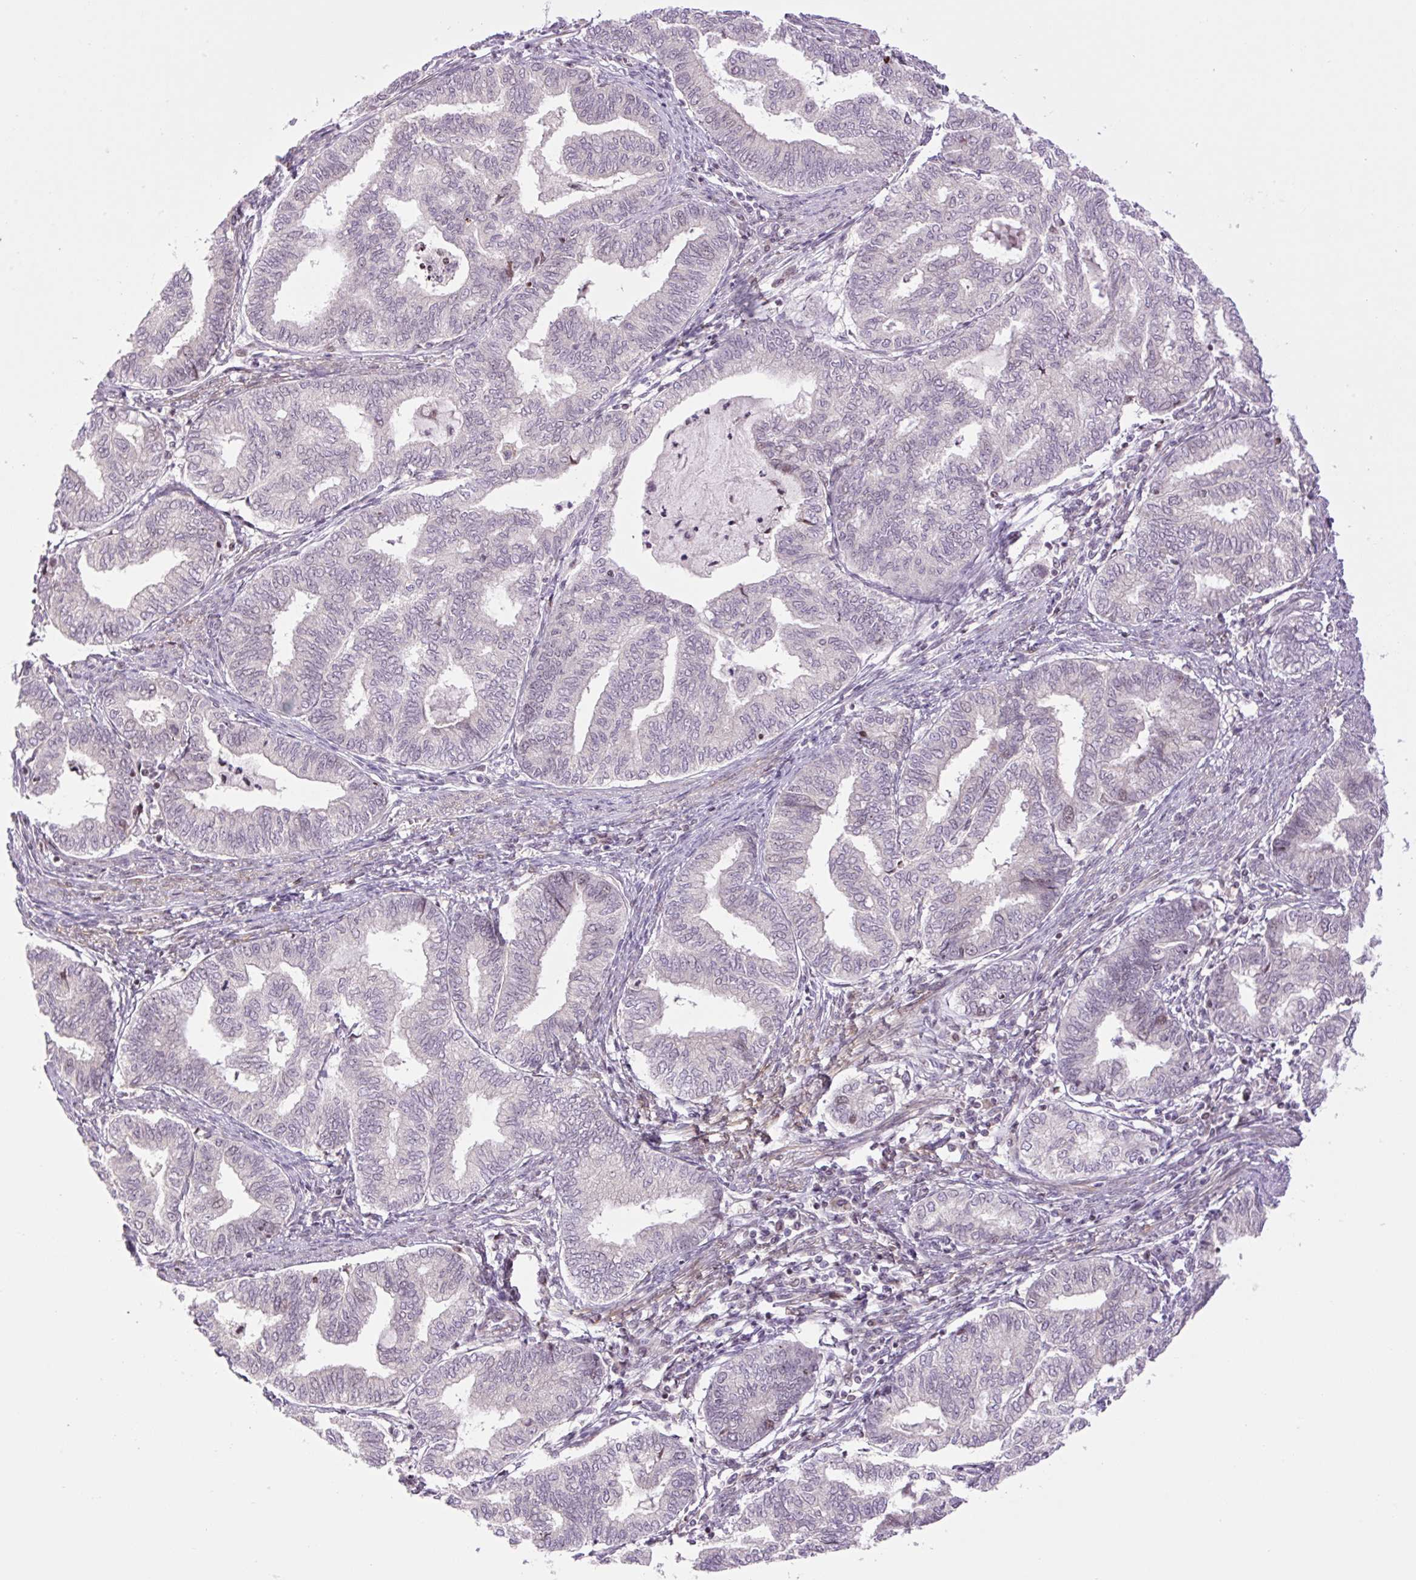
{"staining": {"intensity": "negative", "quantity": "none", "location": "none"}, "tissue": "endometrial cancer", "cell_type": "Tumor cells", "image_type": "cancer", "snomed": [{"axis": "morphology", "description": "Adenocarcinoma, NOS"}, {"axis": "topography", "description": "Endometrium"}], "caption": "This is an immunohistochemistry (IHC) micrograph of human endometrial adenocarcinoma. There is no positivity in tumor cells.", "gene": "ZNF417", "patient": {"sex": "female", "age": 79}}